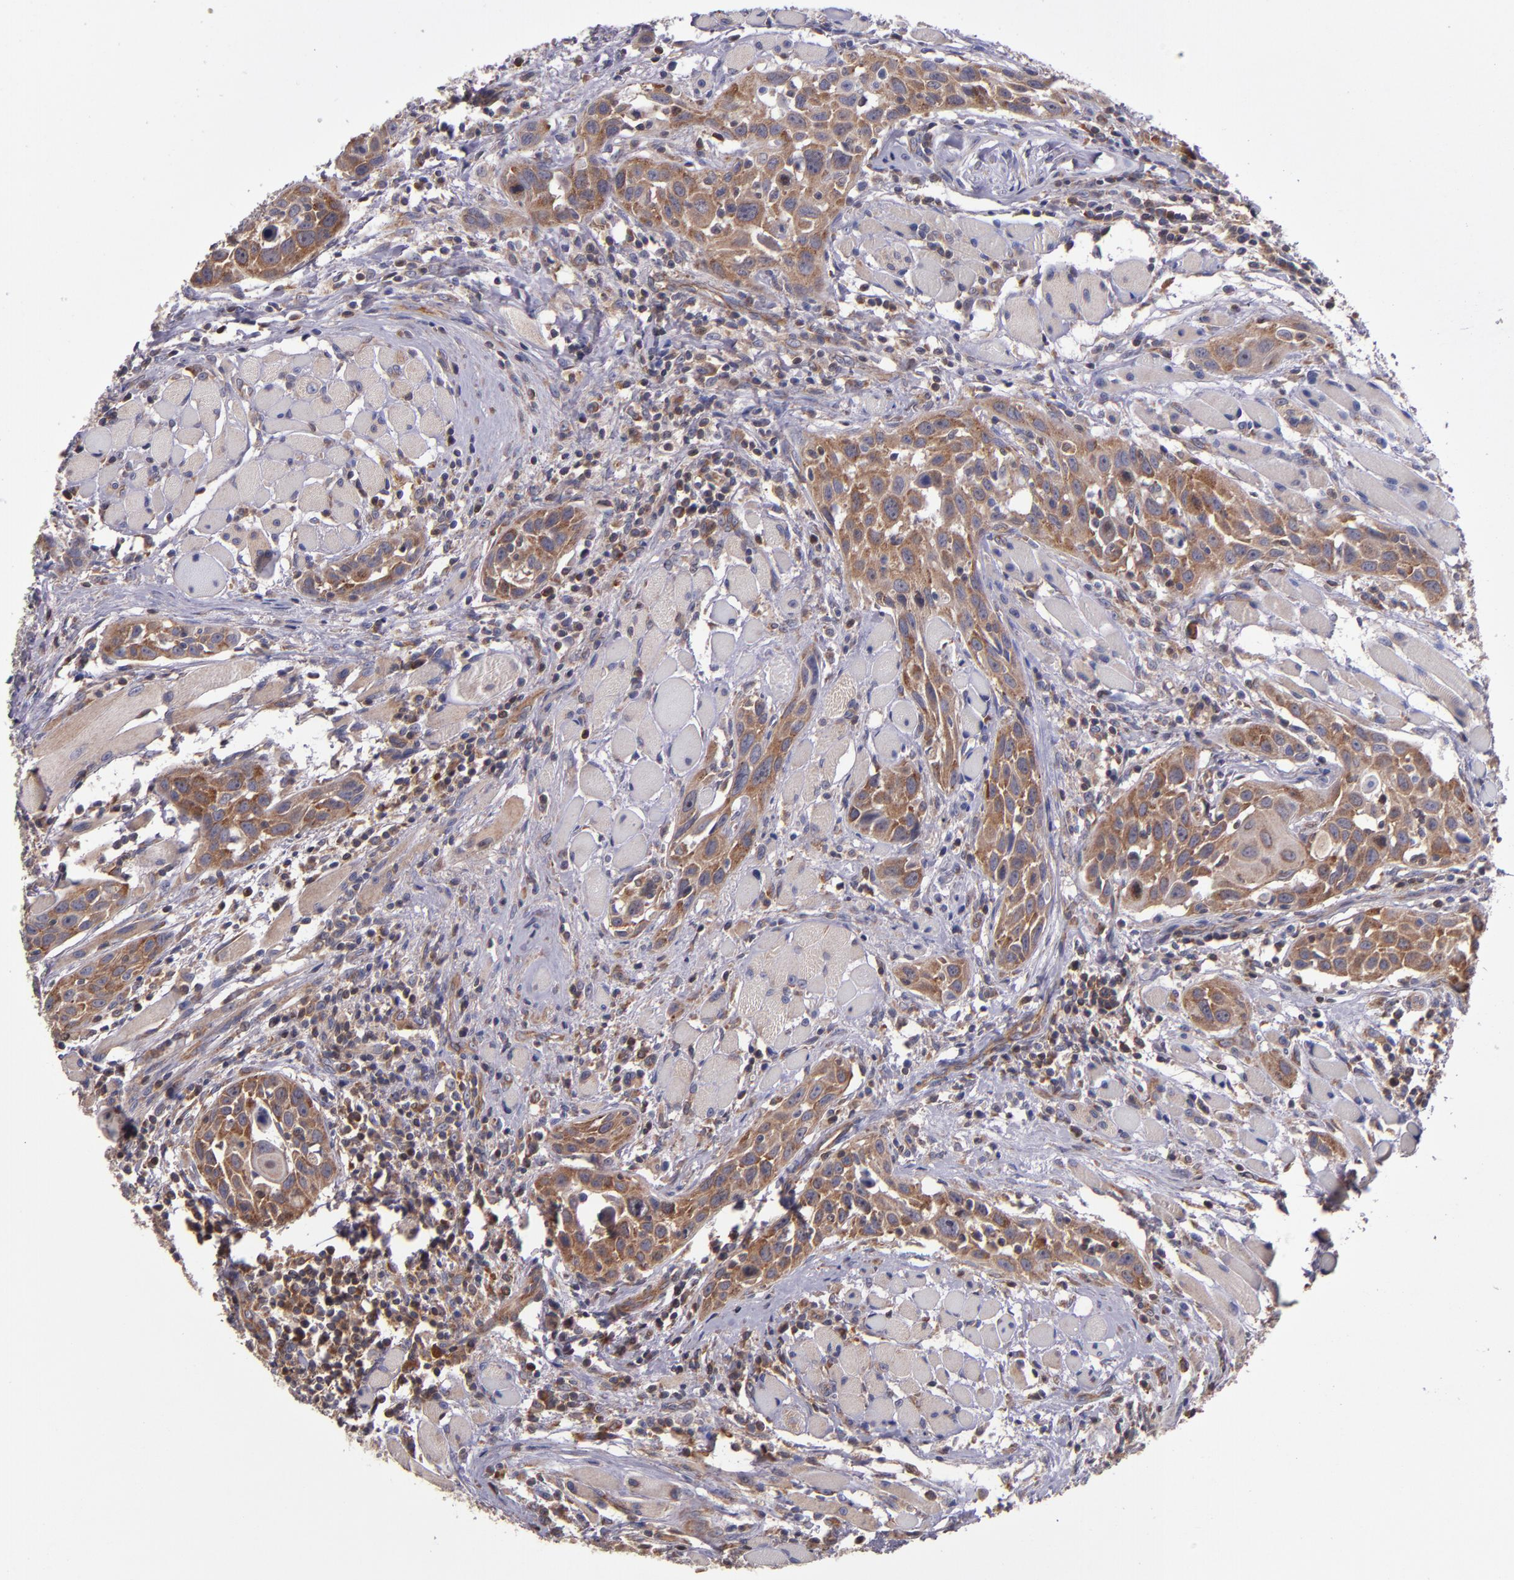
{"staining": {"intensity": "moderate", "quantity": ">75%", "location": "cytoplasmic/membranous"}, "tissue": "head and neck cancer", "cell_type": "Tumor cells", "image_type": "cancer", "snomed": [{"axis": "morphology", "description": "Squamous cell carcinoma, NOS"}, {"axis": "topography", "description": "Oral tissue"}, {"axis": "topography", "description": "Head-Neck"}], "caption": "Human head and neck cancer stained for a protein (brown) shows moderate cytoplasmic/membranous positive staining in approximately >75% of tumor cells.", "gene": "EIF4ENIF1", "patient": {"sex": "female", "age": 50}}